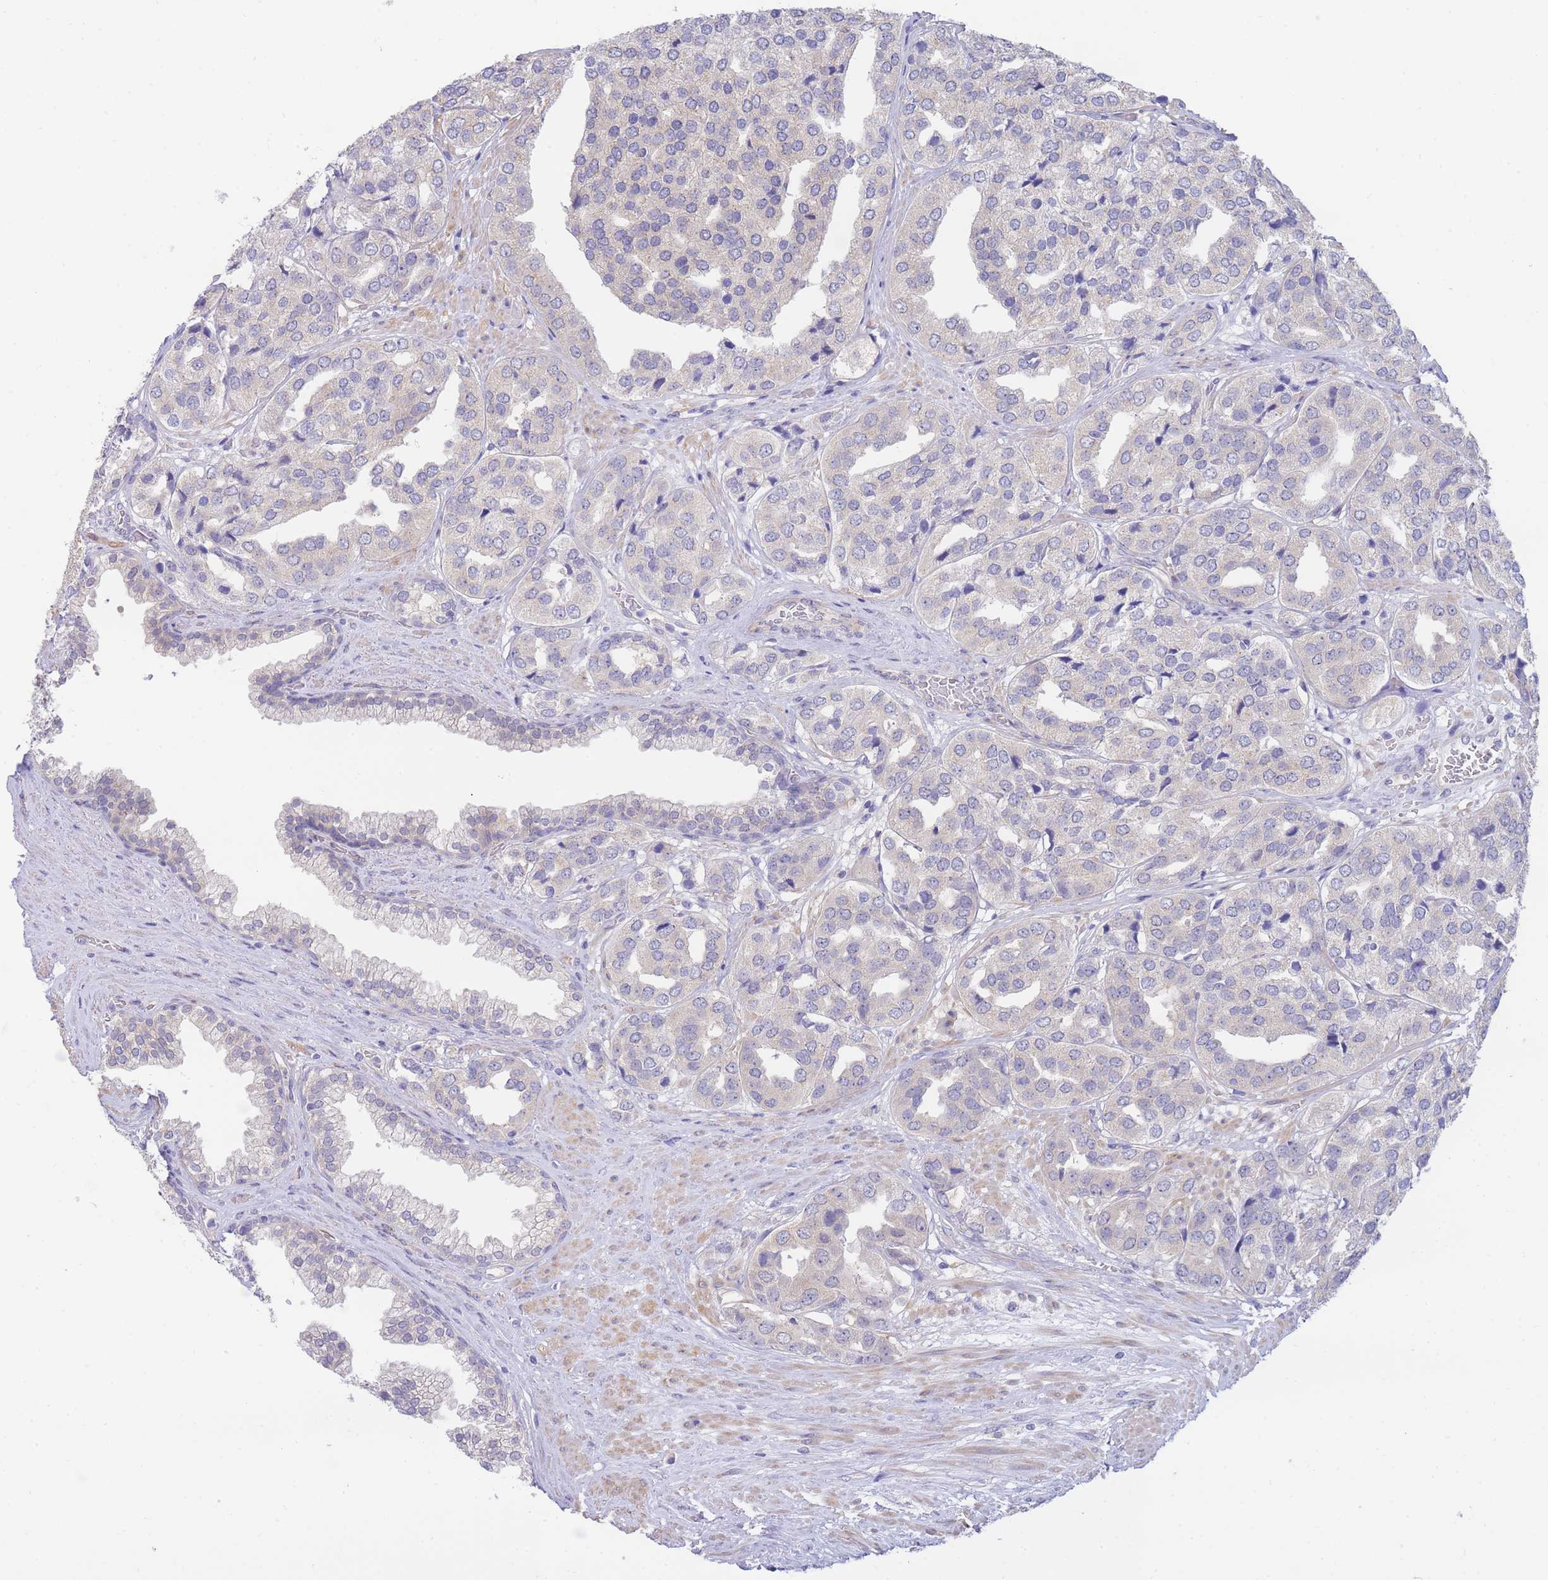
{"staining": {"intensity": "weak", "quantity": "<25%", "location": "cytoplasmic/membranous"}, "tissue": "prostate cancer", "cell_type": "Tumor cells", "image_type": "cancer", "snomed": [{"axis": "morphology", "description": "Adenocarcinoma, High grade"}, {"axis": "topography", "description": "Prostate"}], "caption": "IHC histopathology image of human prostate adenocarcinoma (high-grade) stained for a protein (brown), which exhibits no expression in tumor cells. (DAB (3,3'-diaminobenzidine) immunohistochemistry (IHC) visualized using brightfield microscopy, high magnification).", "gene": "SUGT1", "patient": {"sex": "male", "age": 63}}